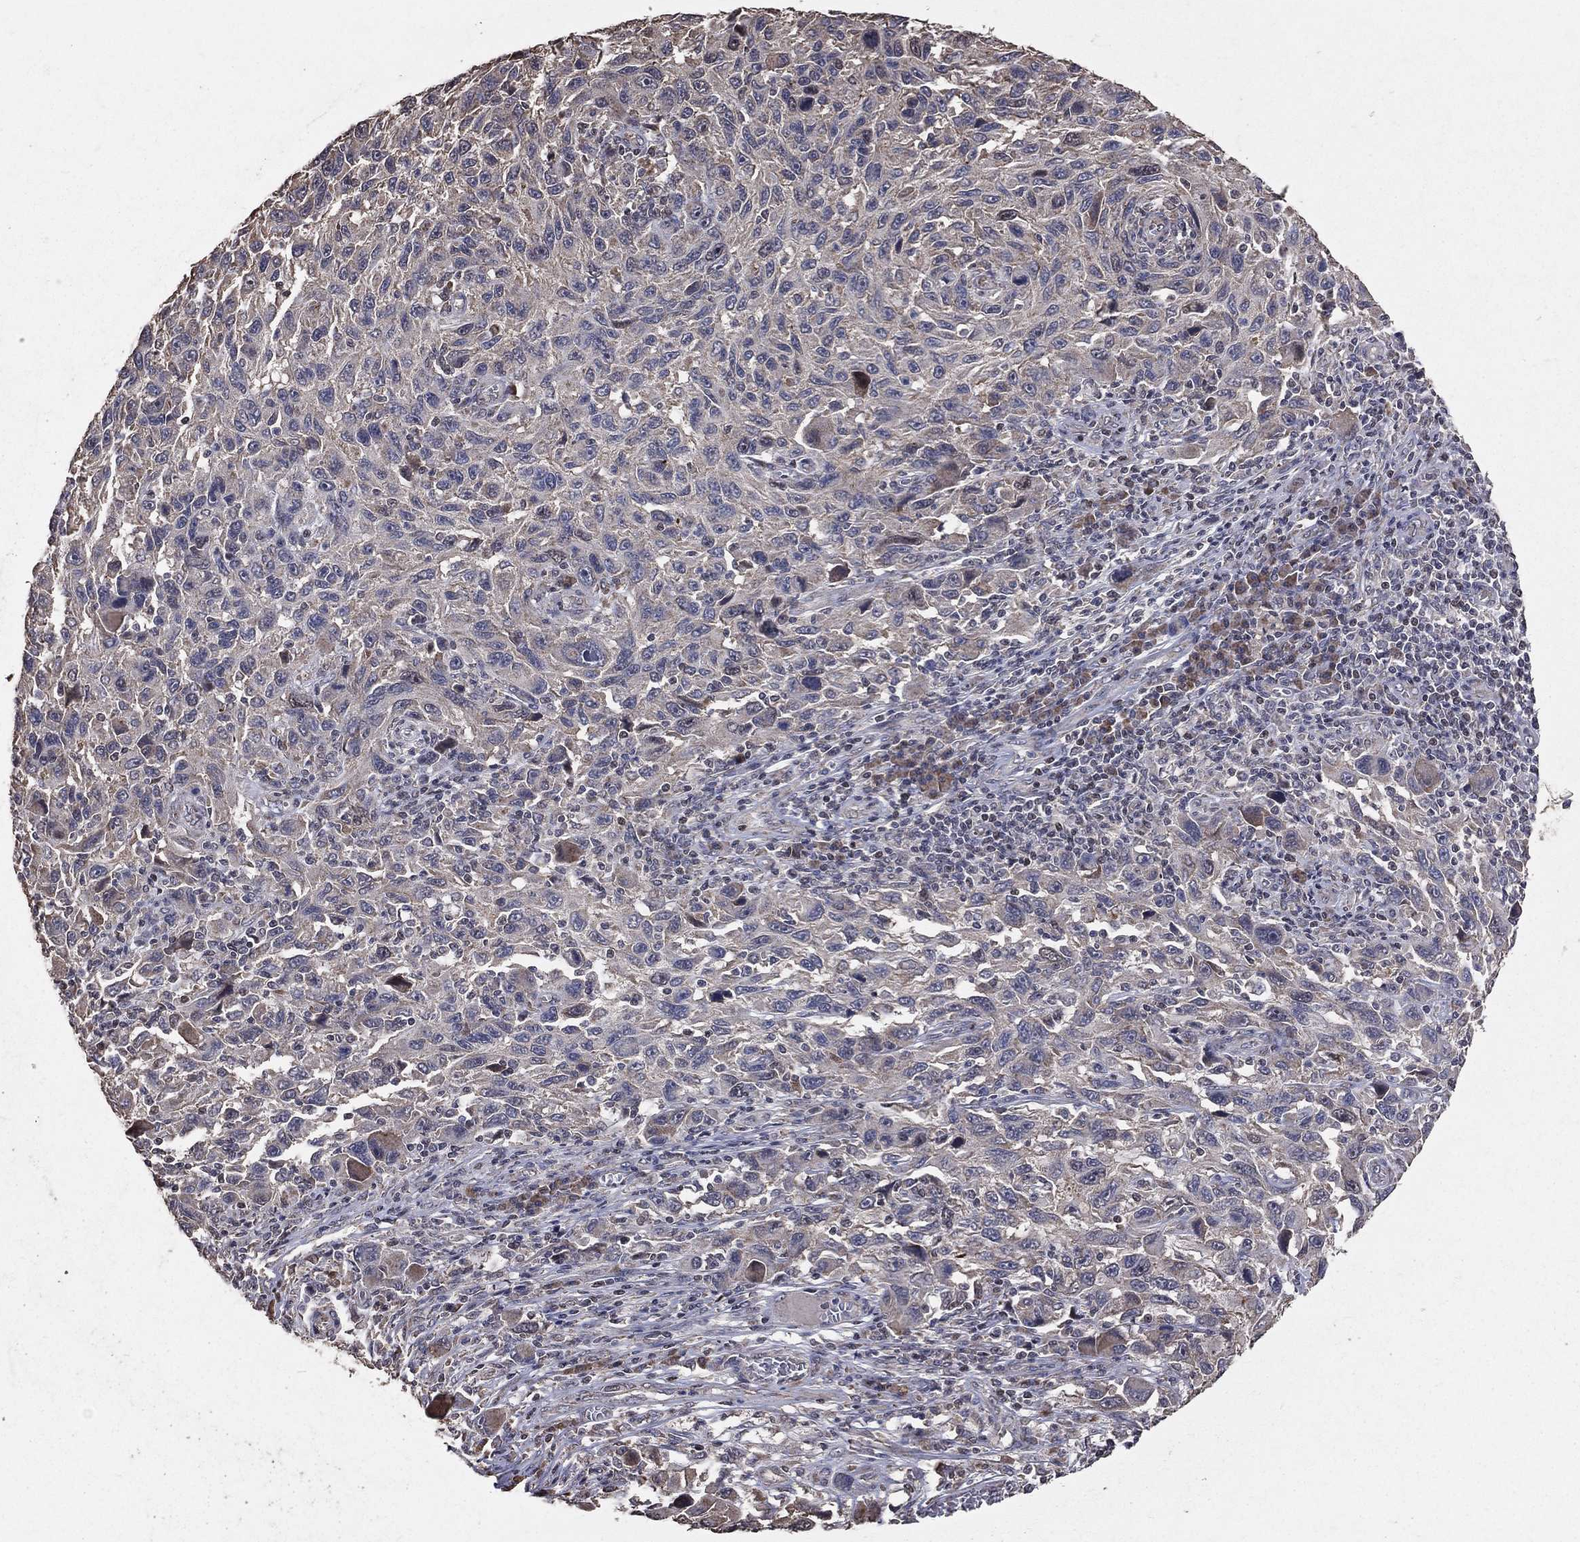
{"staining": {"intensity": "weak", "quantity": "<25%", "location": "cytoplasmic/membranous"}, "tissue": "melanoma", "cell_type": "Tumor cells", "image_type": "cancer", "snomed": [{"axis": "morphology", "description": "Malignant melanoma, NOS"}, {"axis": "topography", "description": "Skin"}], "caption": "Protein analysis of melanoma displays no significant positivity in tumor cells.", "gene": "LY6K", "patient": {"sex": "male", "age": 53}}